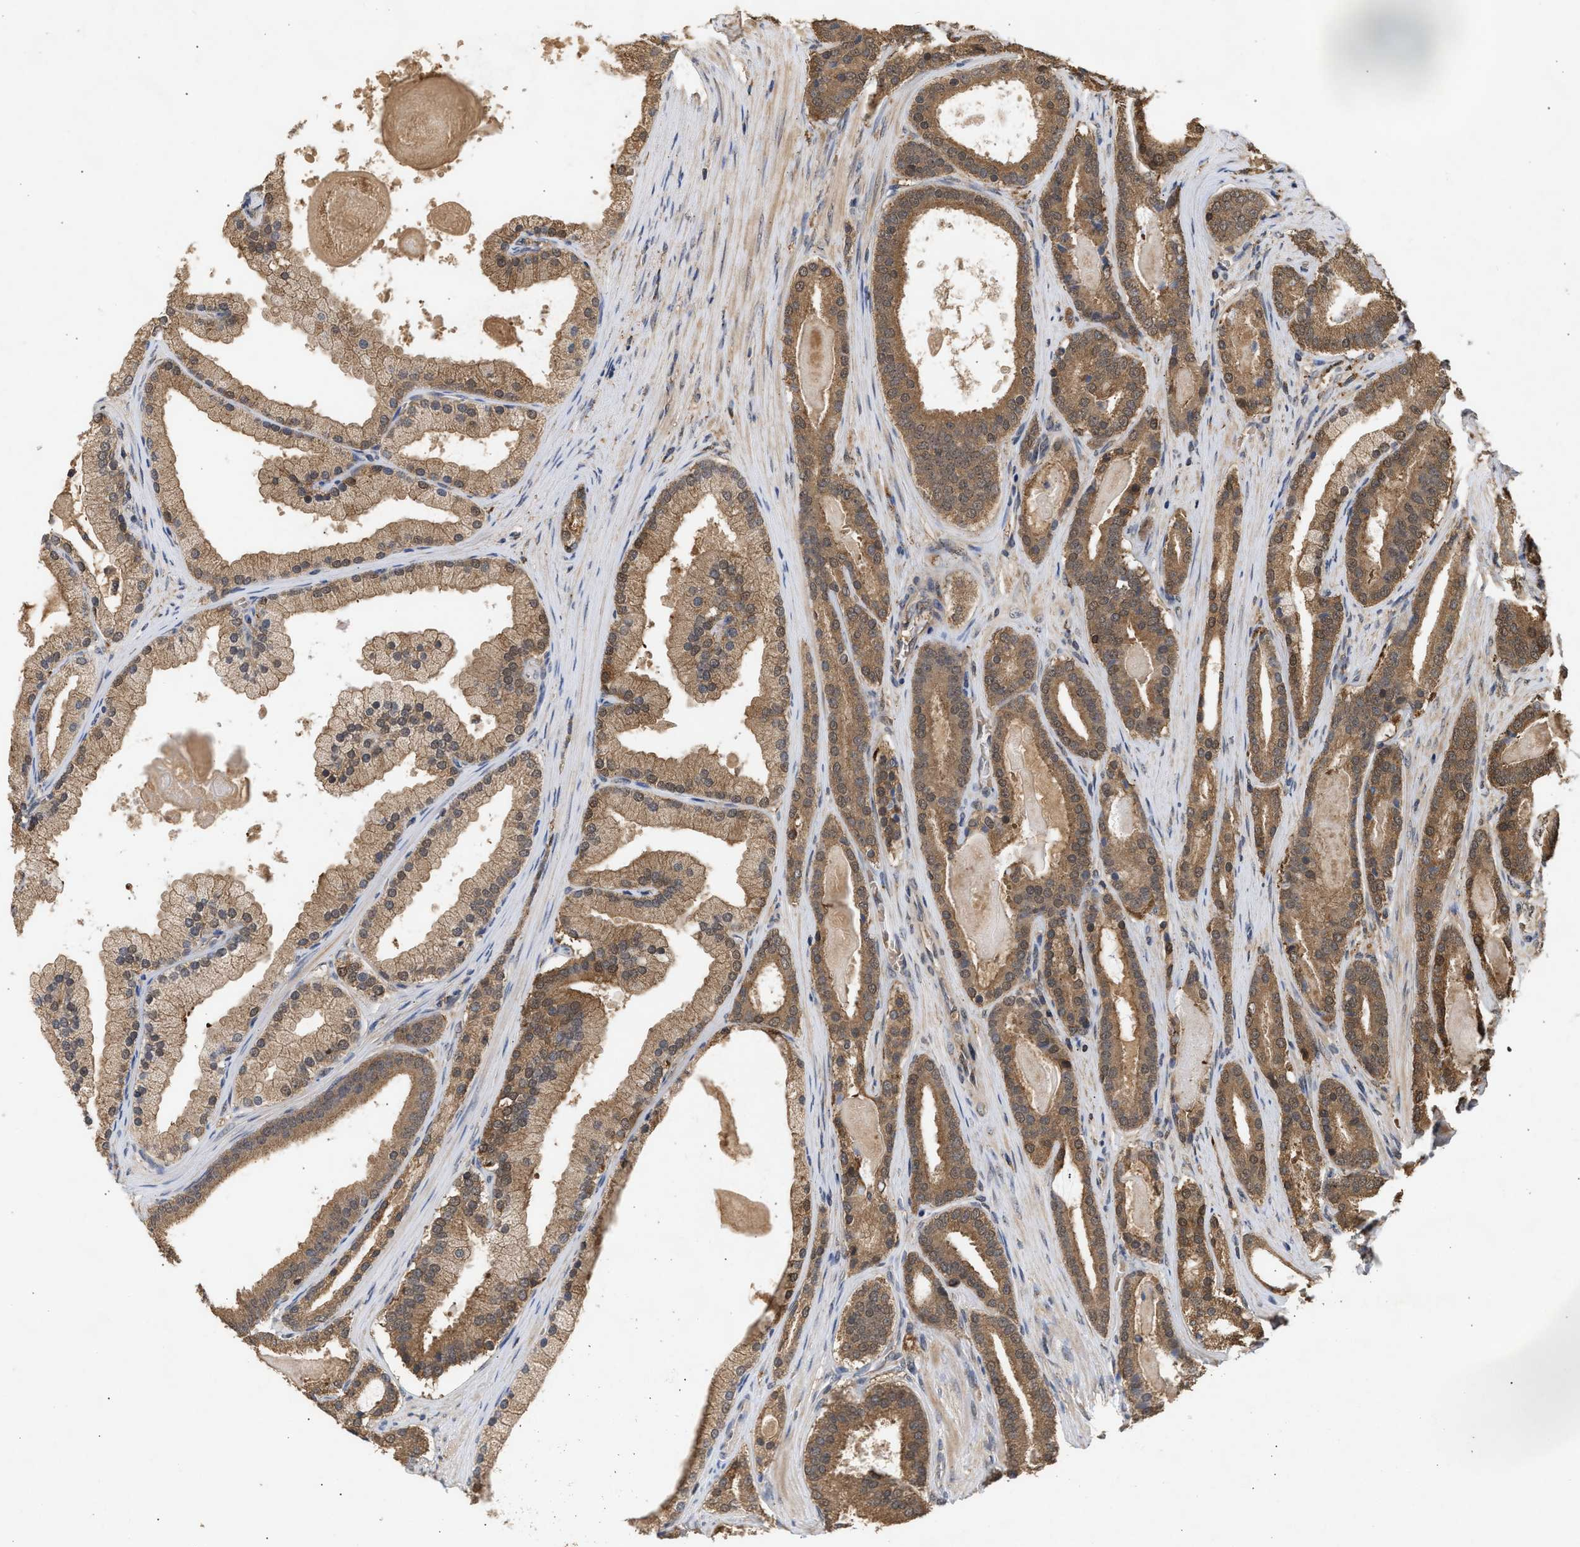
{"staining": {"intensity": "moderate", "quantity": ">75%", "location": "cytoplasmic/membranous,nuclear"}, "tissue": "prostate cancer", "cell_type": "Tumor cells", "image_type": "cancer", "snomed": [{"axis": "morphology", "description": "Adenocarcinoma, High grade"}, {"axis": "topography", "description": "Prostate"}], "caption": "An image of prostate cancer (adenocarcinoma (high-grade)) stained for a protein demonstrates moderate cytoplasmic/membranous and nuclear brown staining in tumor cells.", "gene": "FITM1", "patient": {"sex": "male", "age": 60}}